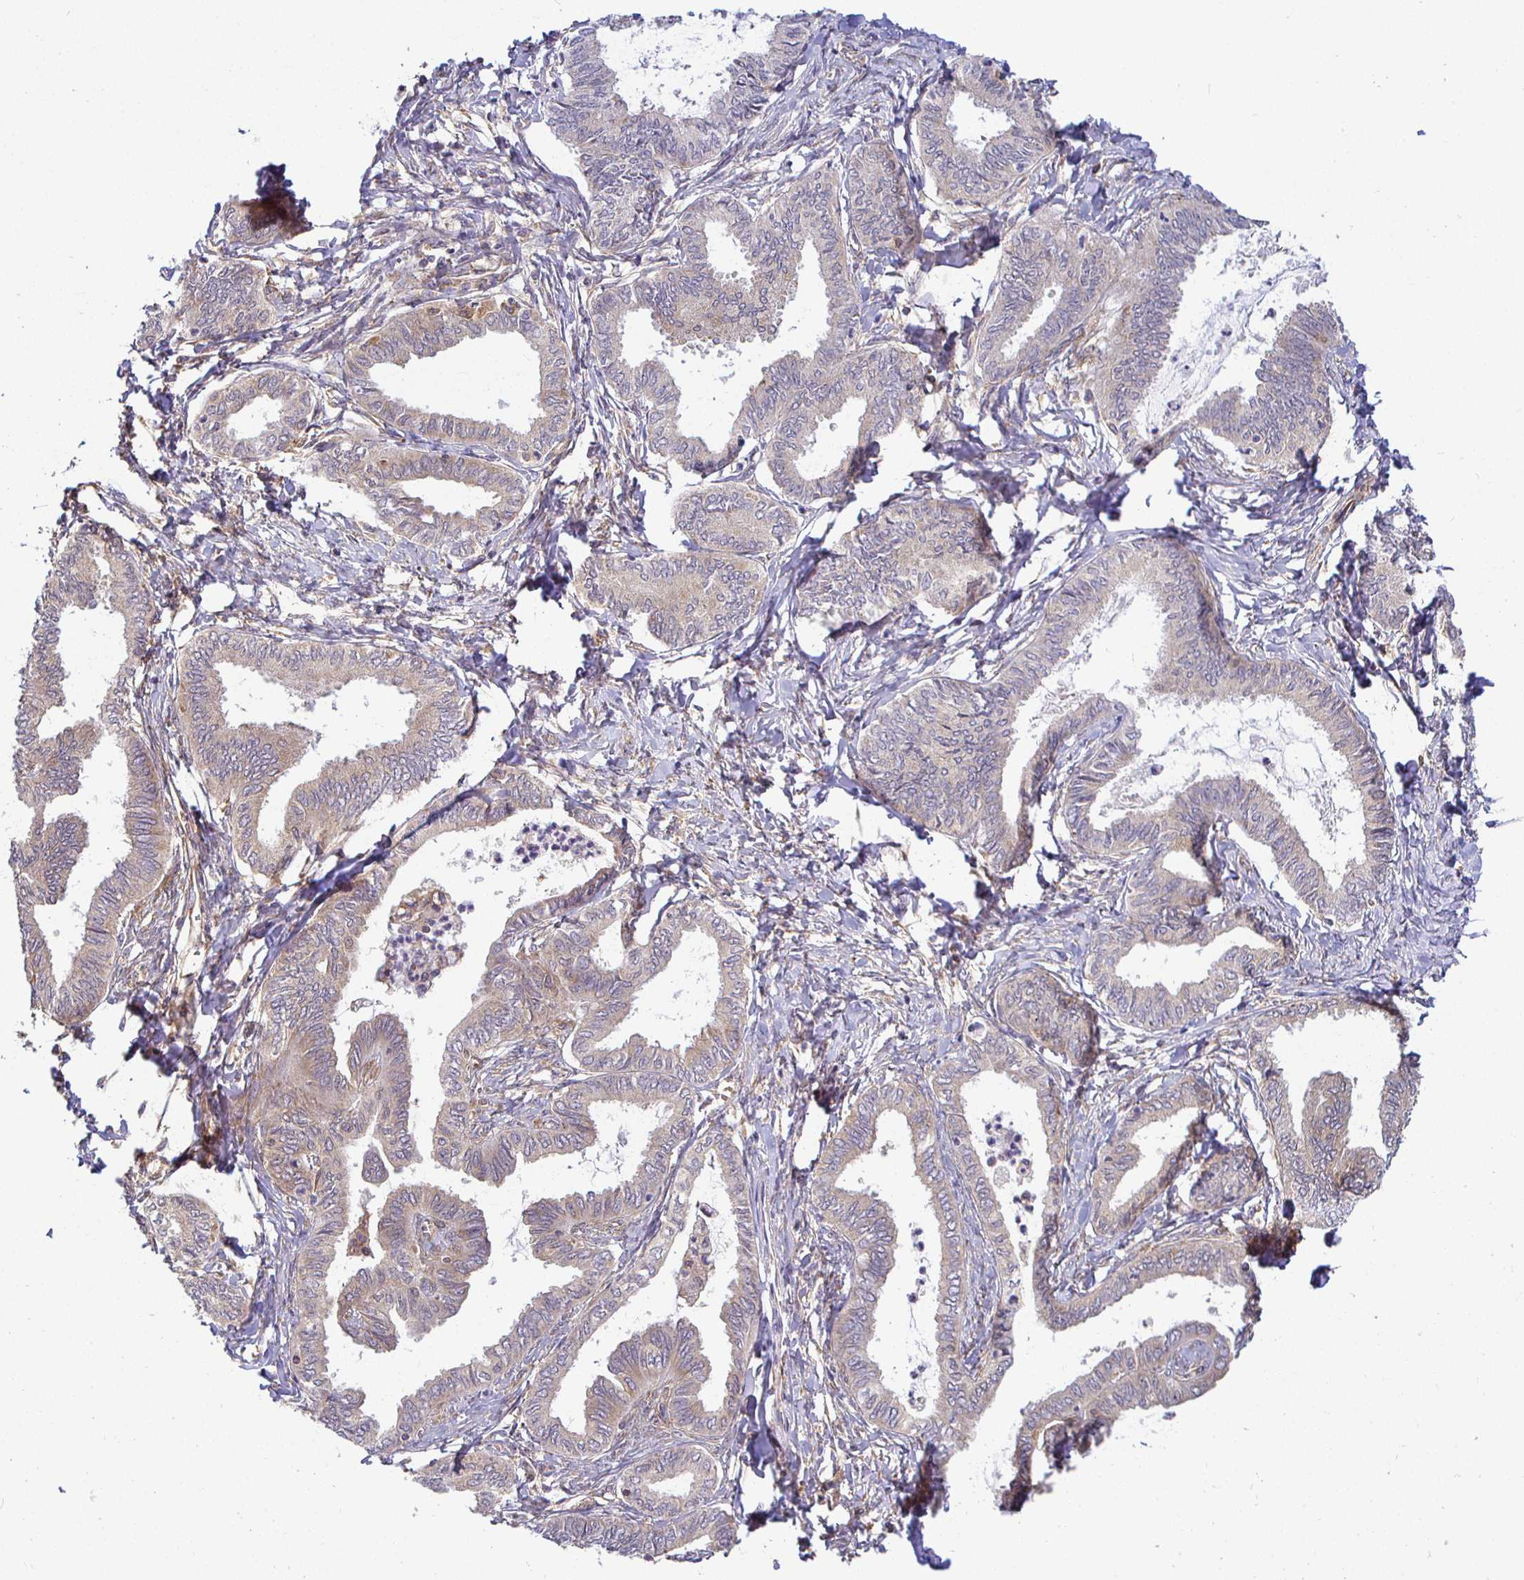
{"staining": {"intensity": "weak", "quantity": "25%-75%", "location": "cytoplasmic/membranous"}, "tissue": "ovarian cancer", "cell_type": "Tumor cells", "image_type": "cancer", "snomed": [{"axis": "morphology", "description": "Carcinoma, endometroid"}, {"axis": "topography", "description": "Ovary"}], "caption": "Human ovarian cancer (endometroid carcinoma) stained with a protein marker exhibits weak staining in tumor cells.", "gene": "IRAK1", "patient": {"sex": "female", "age": 70}}